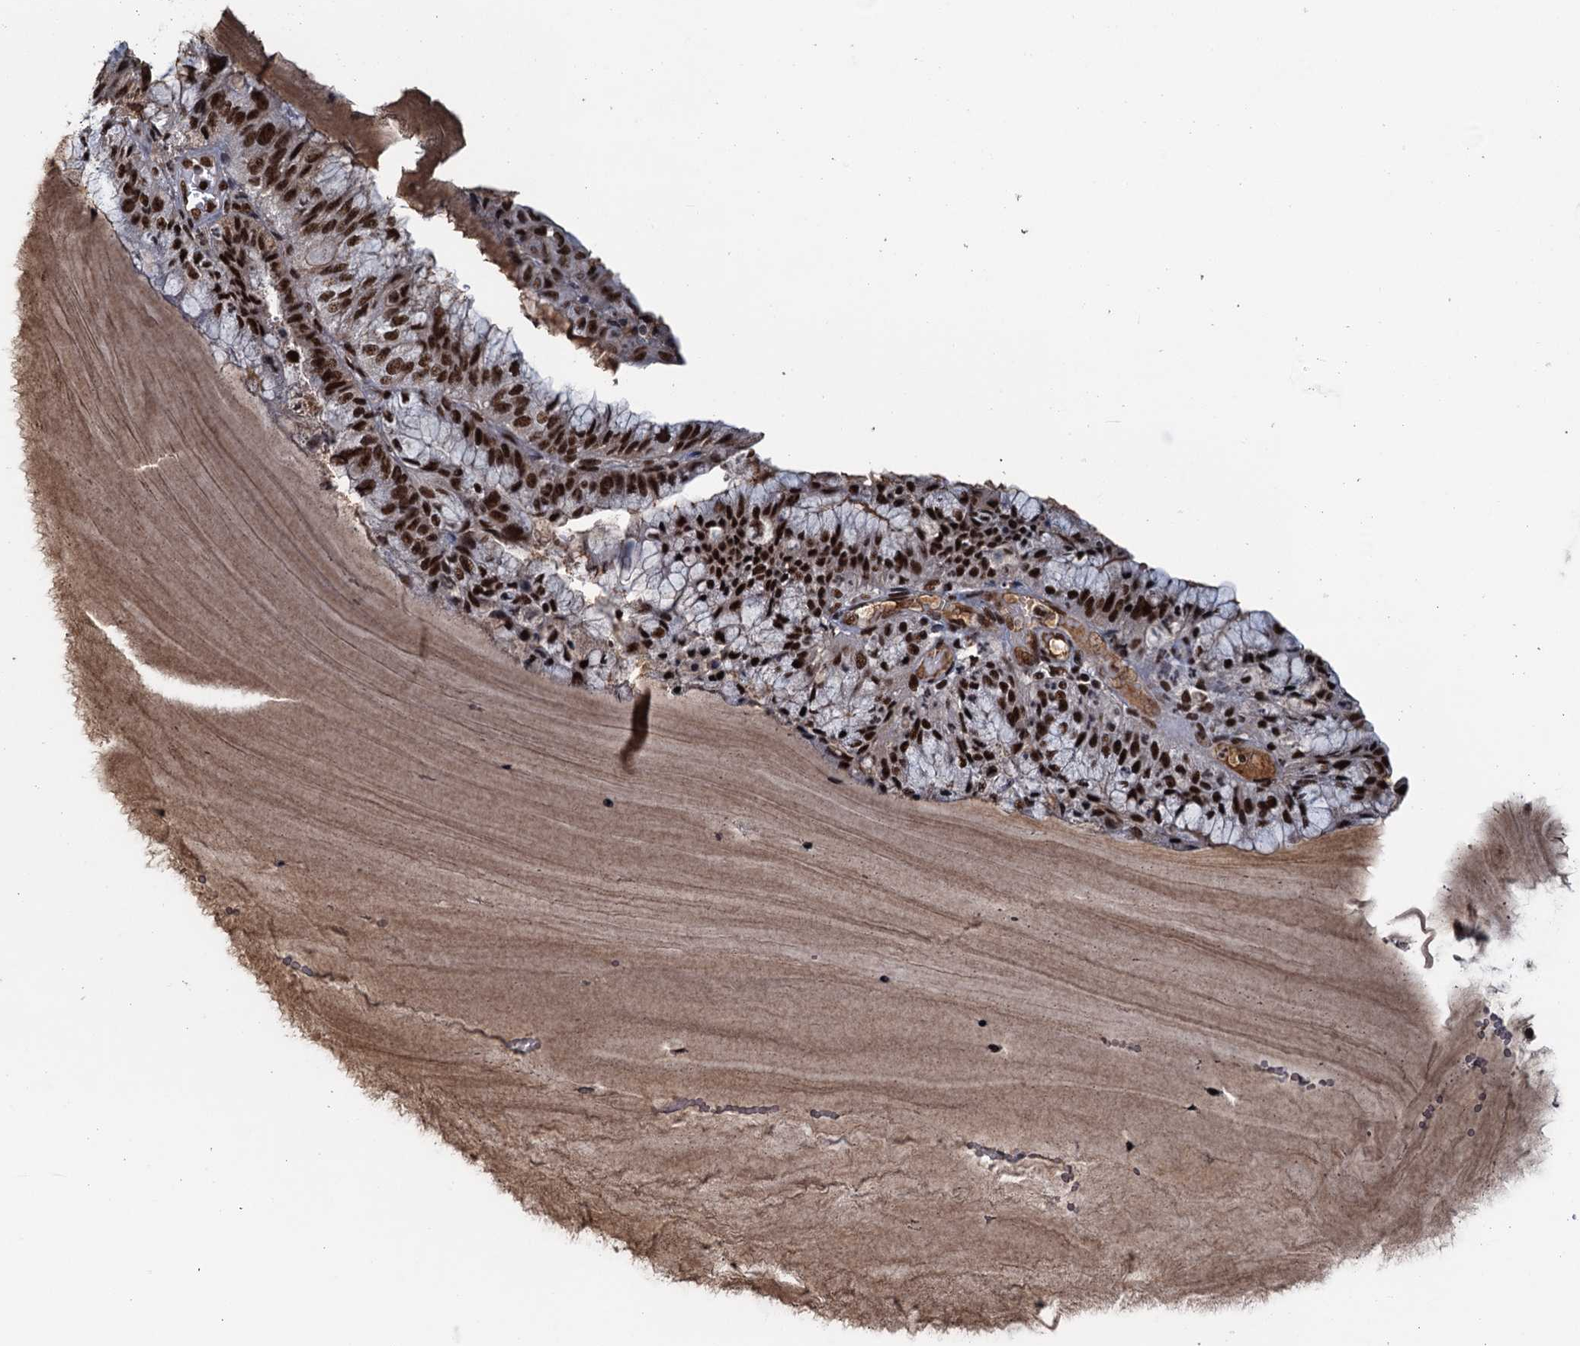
{"staining": {"intensity": "strong", "quantity": ">75%", "location": "nuclear"}, "tissue": "endometrial cancer", "cell_type": "Tumor cells", "image_type": "cancer", "snomed": [{"axis": "morphology", "description": "Adenocarcinoma, NOS"}, {"axis": "topography", "description": "Endometrium"}], "caption": "There is high levels of strong nuclear expression in tumor cells of endometrial cancer, as demonstrated by immunohistochemical staining (brown color).", "gene": "ZC3H18", "patient": {"sex": "female", "age": 81}}